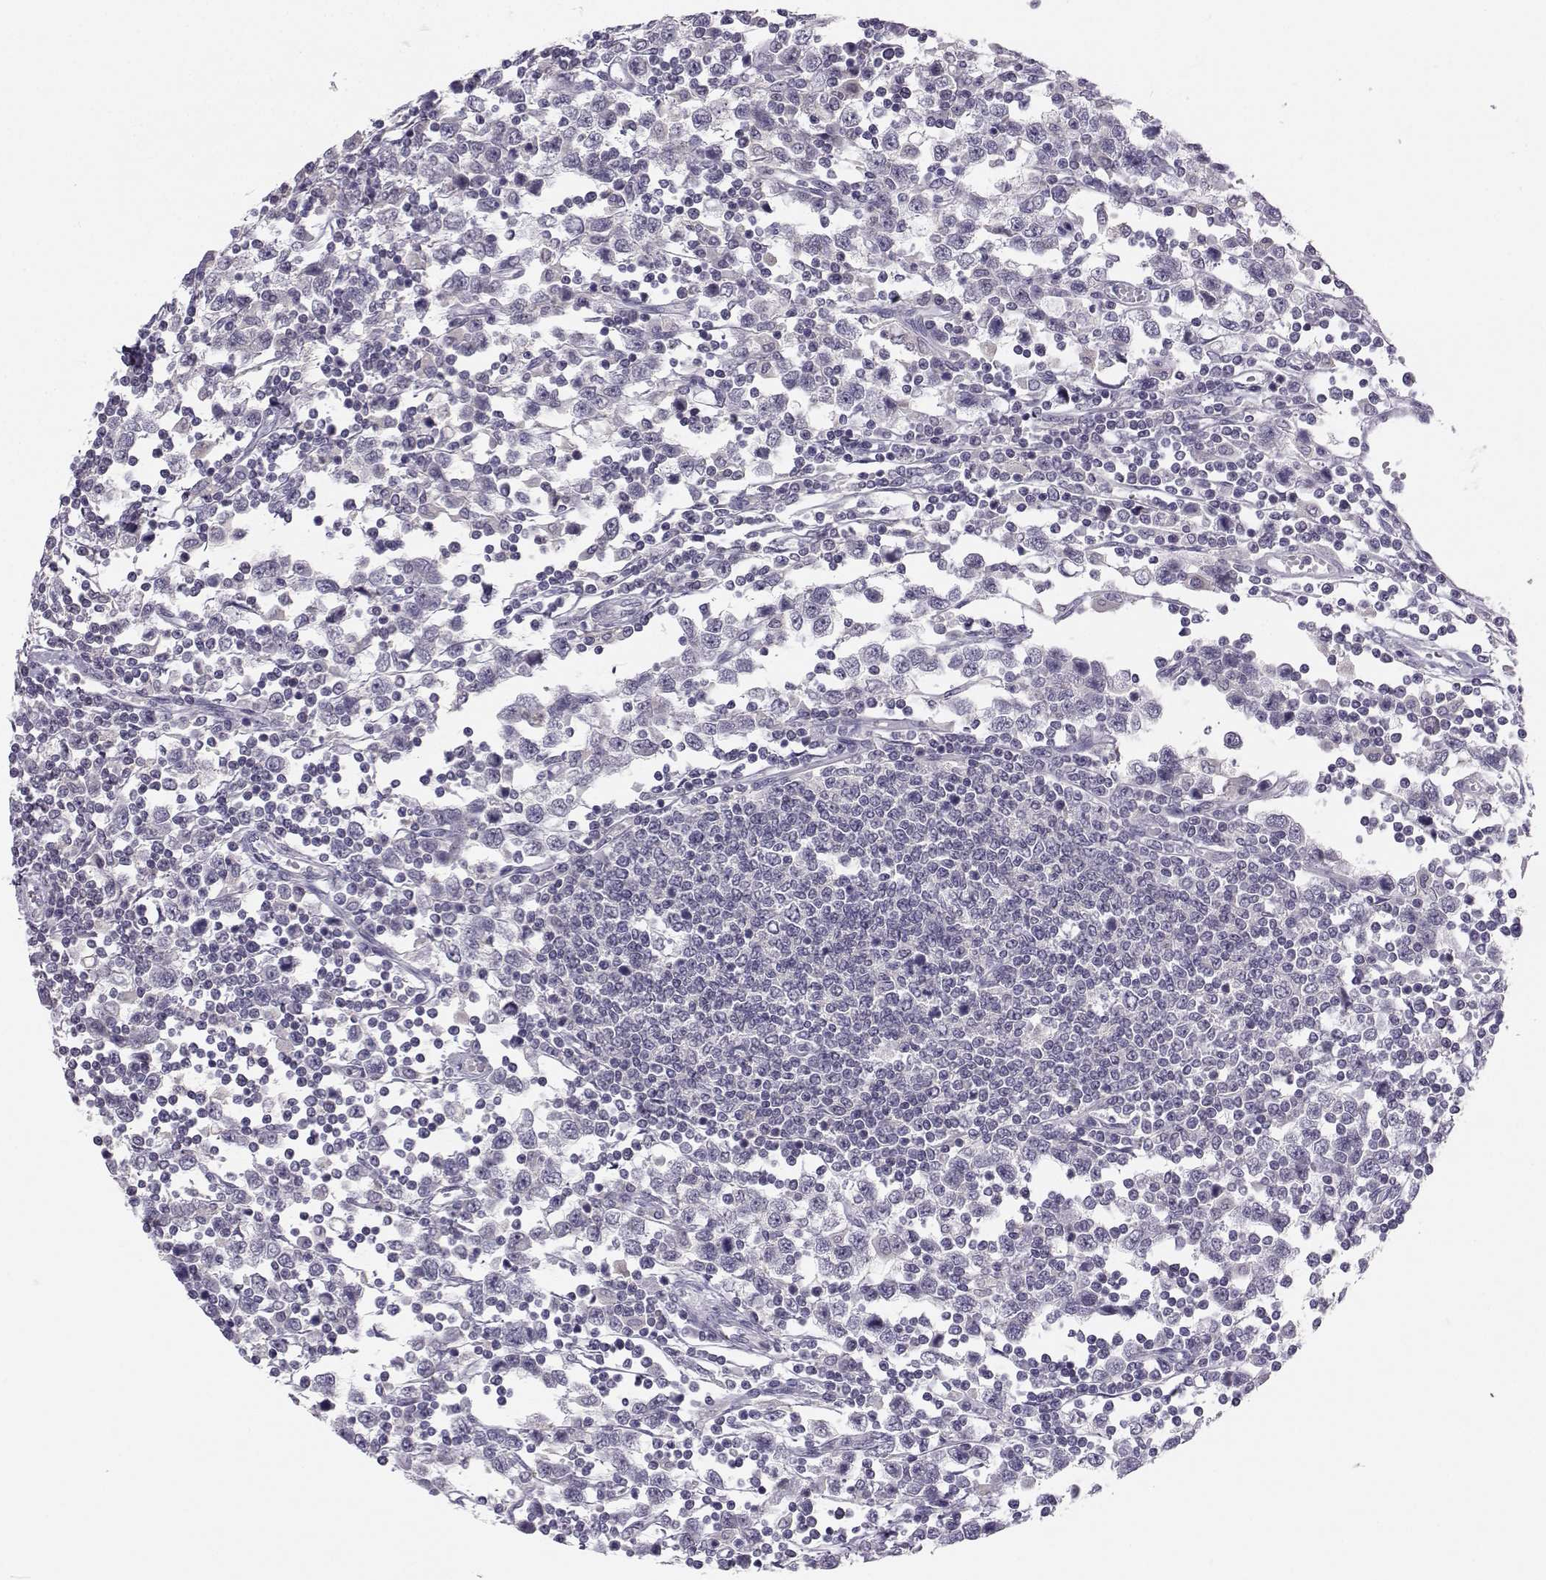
{"staining": {"intensity": "negative", "quantity": "none", "location": "none"}, "tissue": "testis cancer", "cell_type": "Tumor cells", "image_type": "cancer", "snomed": [{"axis": "morphology", "description": "Seminoma, NOS"}, {"axis": "topography", "description": "Testis"}], "caption": "A high-resolution histopathology image shows immunohistochemistry staining of testis cancer (seminoma), which reveals no significant staining in tumor cells. (DAB (3,3'-diaminobenzidine) immunohistochemistry (IHC) visualized using brightfield microscopy, high magnification).", "gene": "MROH7", "patient": {"sex": "male", "age": 34}}